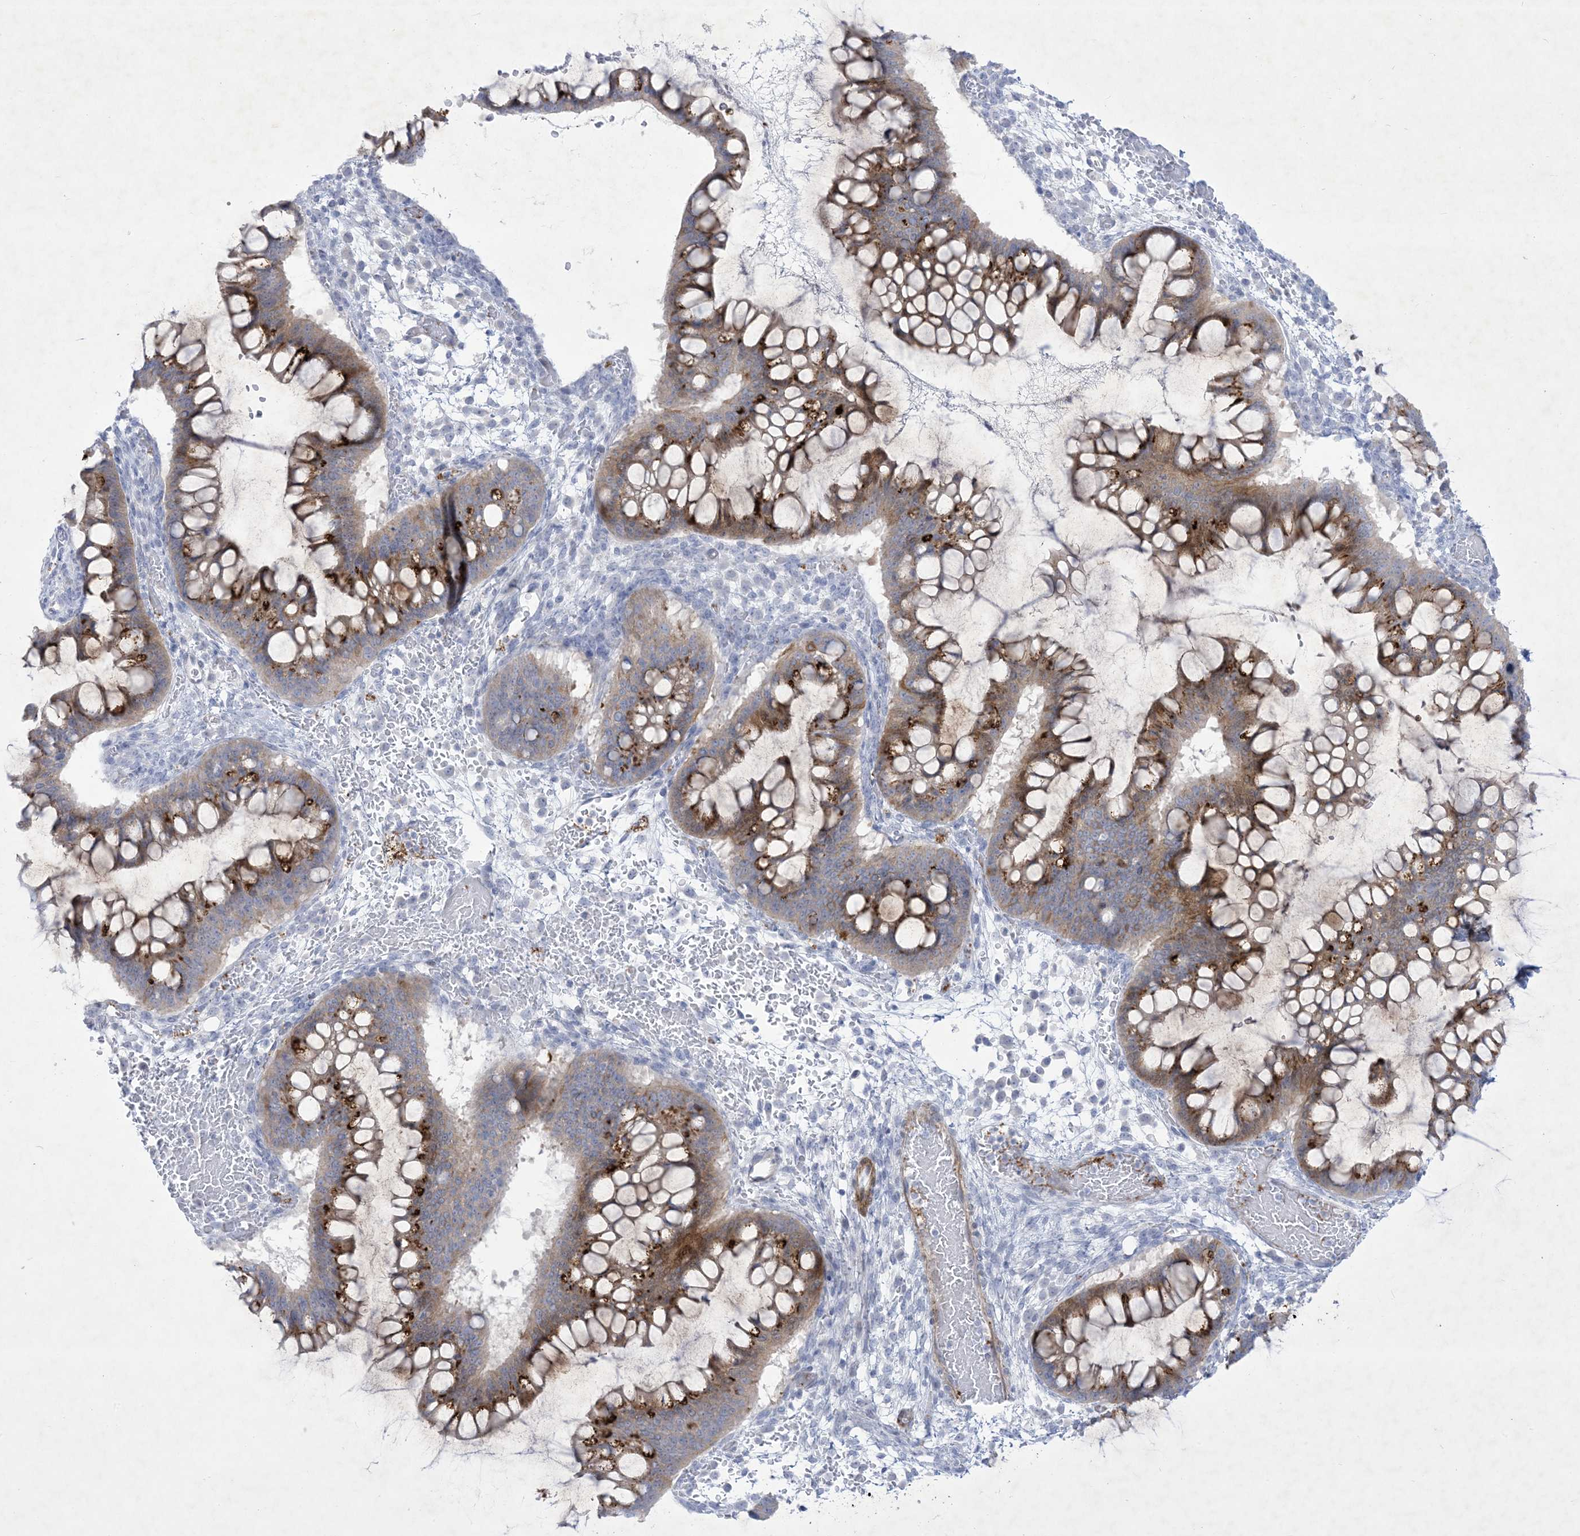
{"staining": {"intensity": "moderate", "quantity": ">75%", "location": "cytoplasmic/membranous"}, "tissue": "ovarian cancer", "cell_type": "Tumor cells", "image_type": "cancer", "snomed": [{"axis": "morphology", "description": "Cystadenocarcinoma, mucinous, NOS"}, {"axis": "topography", "description": "Ovary"}], "caption": "This micrograph demonstrates immunohistochemistry staining of human ovarian cancer, with medium moderate cytoplasmic/membranous expression in about >75% of tumor cells.", "gene": "B3GNT7", "patient": {"sex": "female", "age": 73}}